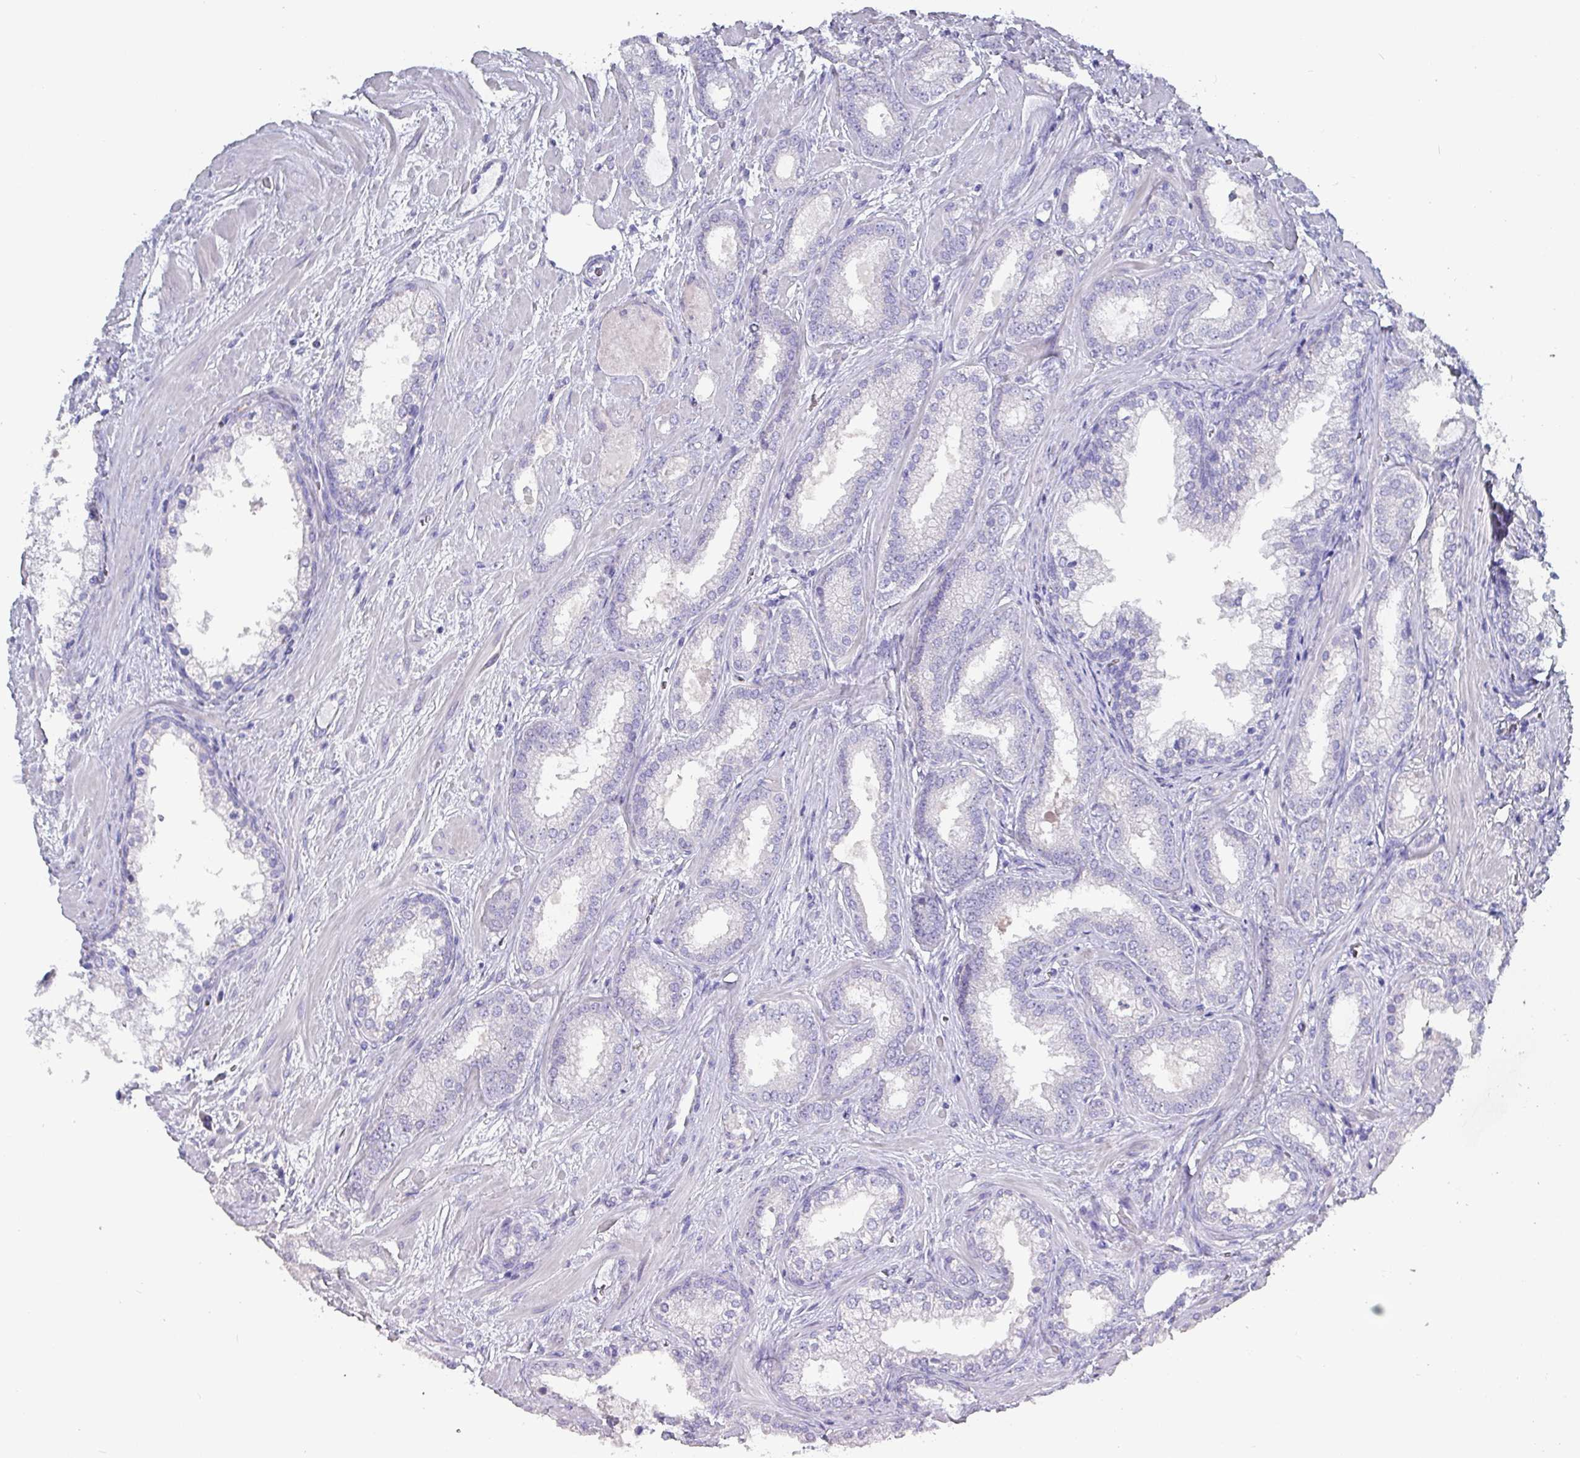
{"staining": {"intensity": "negative", "quantity": "none", "location": "none"}, "tissue": "prostate cancer", "cell_type": "Tumor cells", "image_type": "cancer", "snomed": [{"axis": "morphology", "description": "Adenocarcinoma, High grade"}, {"axis": "topography", "description": "Prostate"}], "caption": "IHC image of human high-grade adenocarcinoma (prostate) stained for a protein (brown), which shows no expression in tumor cells.", "gene": "INS-IGF2", "patient": {"sex": "male", "age": 64}}